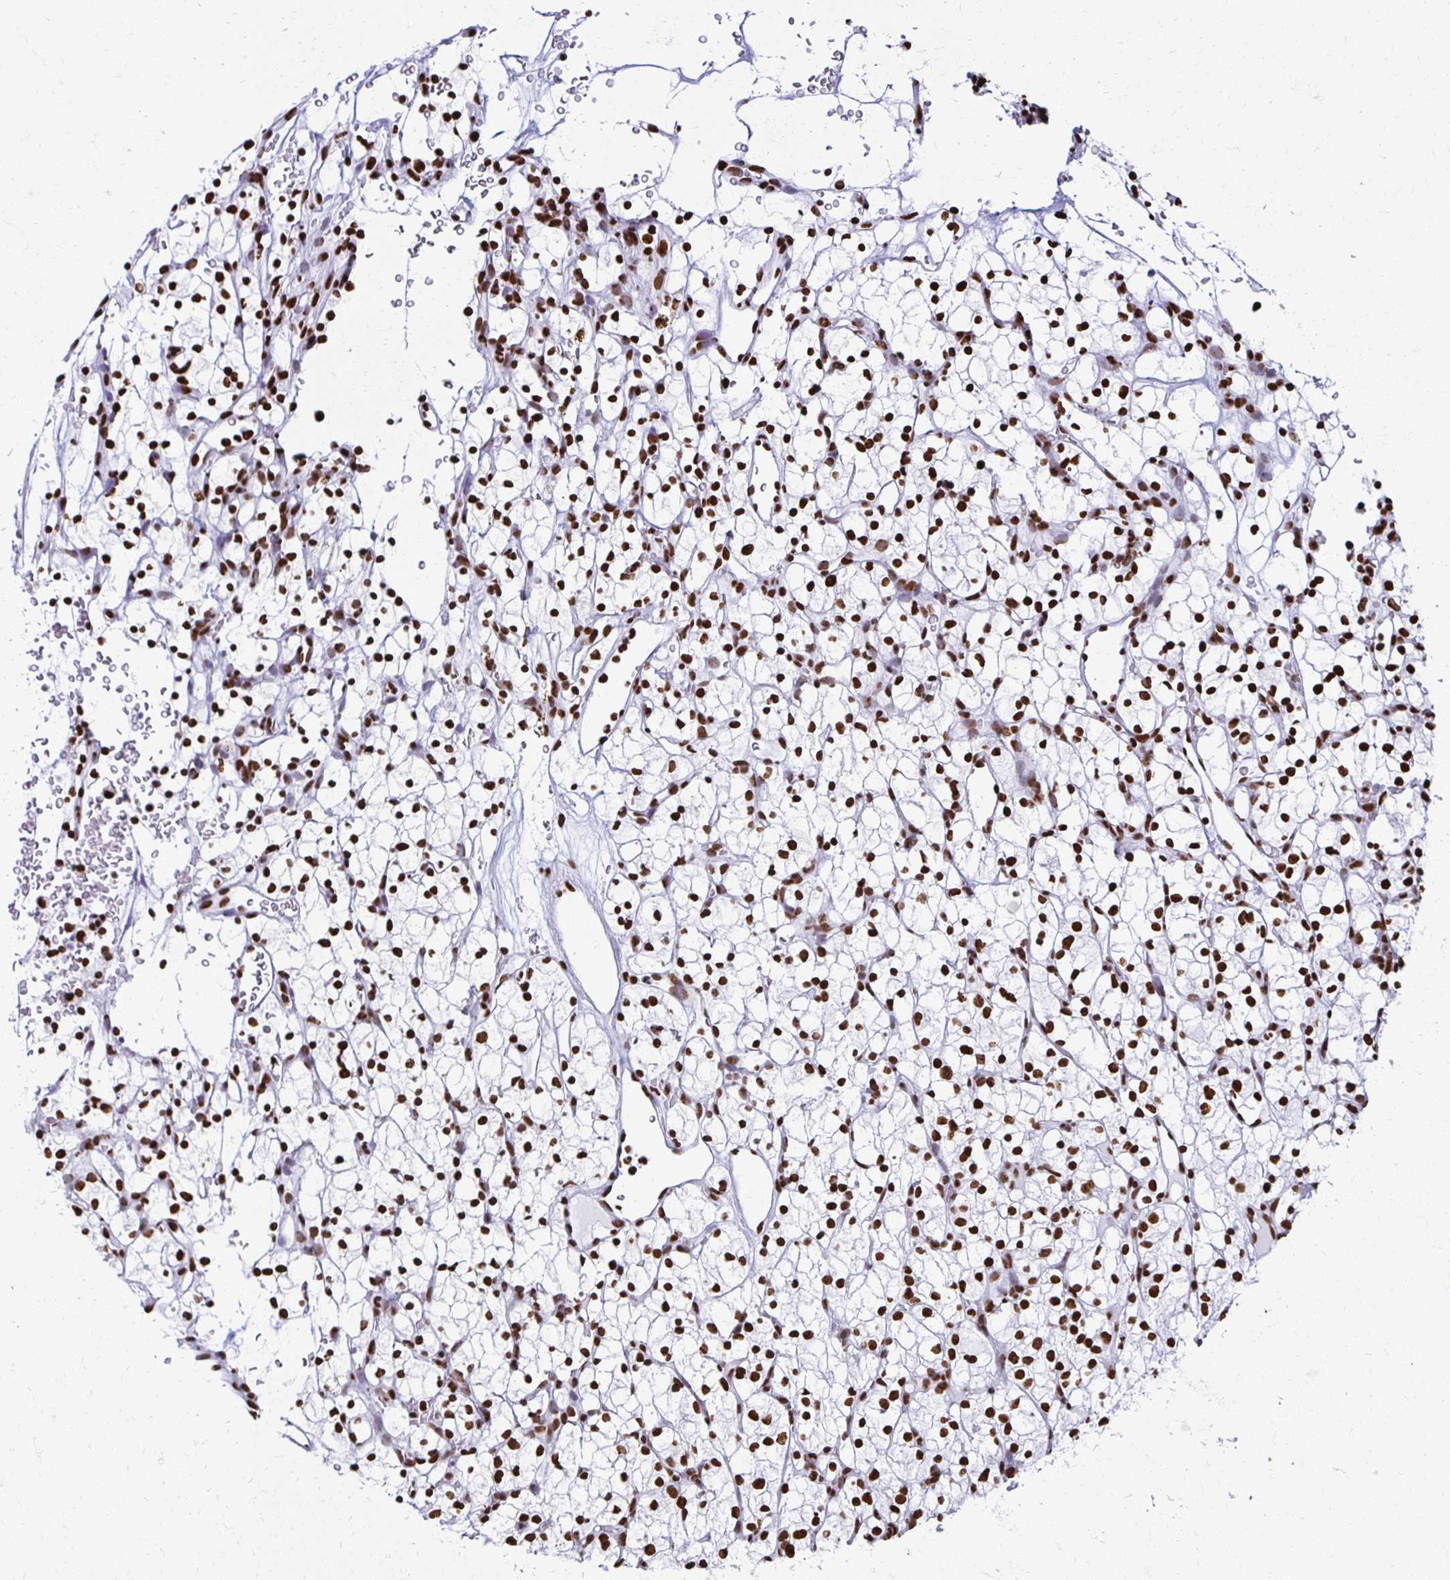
{"staining": {"intensity": "strong", "quantity": ">75%", "location": "nuclear"}, "tissue": "renal cancer", "cell_type": "Tumor cells", "image_type": "cancer", "snomed": [{"axis": "morphology", "description": "Adenocarcinoma, NOS"}, {"axis": "topography", "description": "Kidney"}], "caption": "DAB immunohistochemical staining of renal adenocarcinoma shows strong nuclear protein expression in approximately >75% of tumor cells.", "gene": "NONO", "patient": {"sex": "female", "age": 64}}